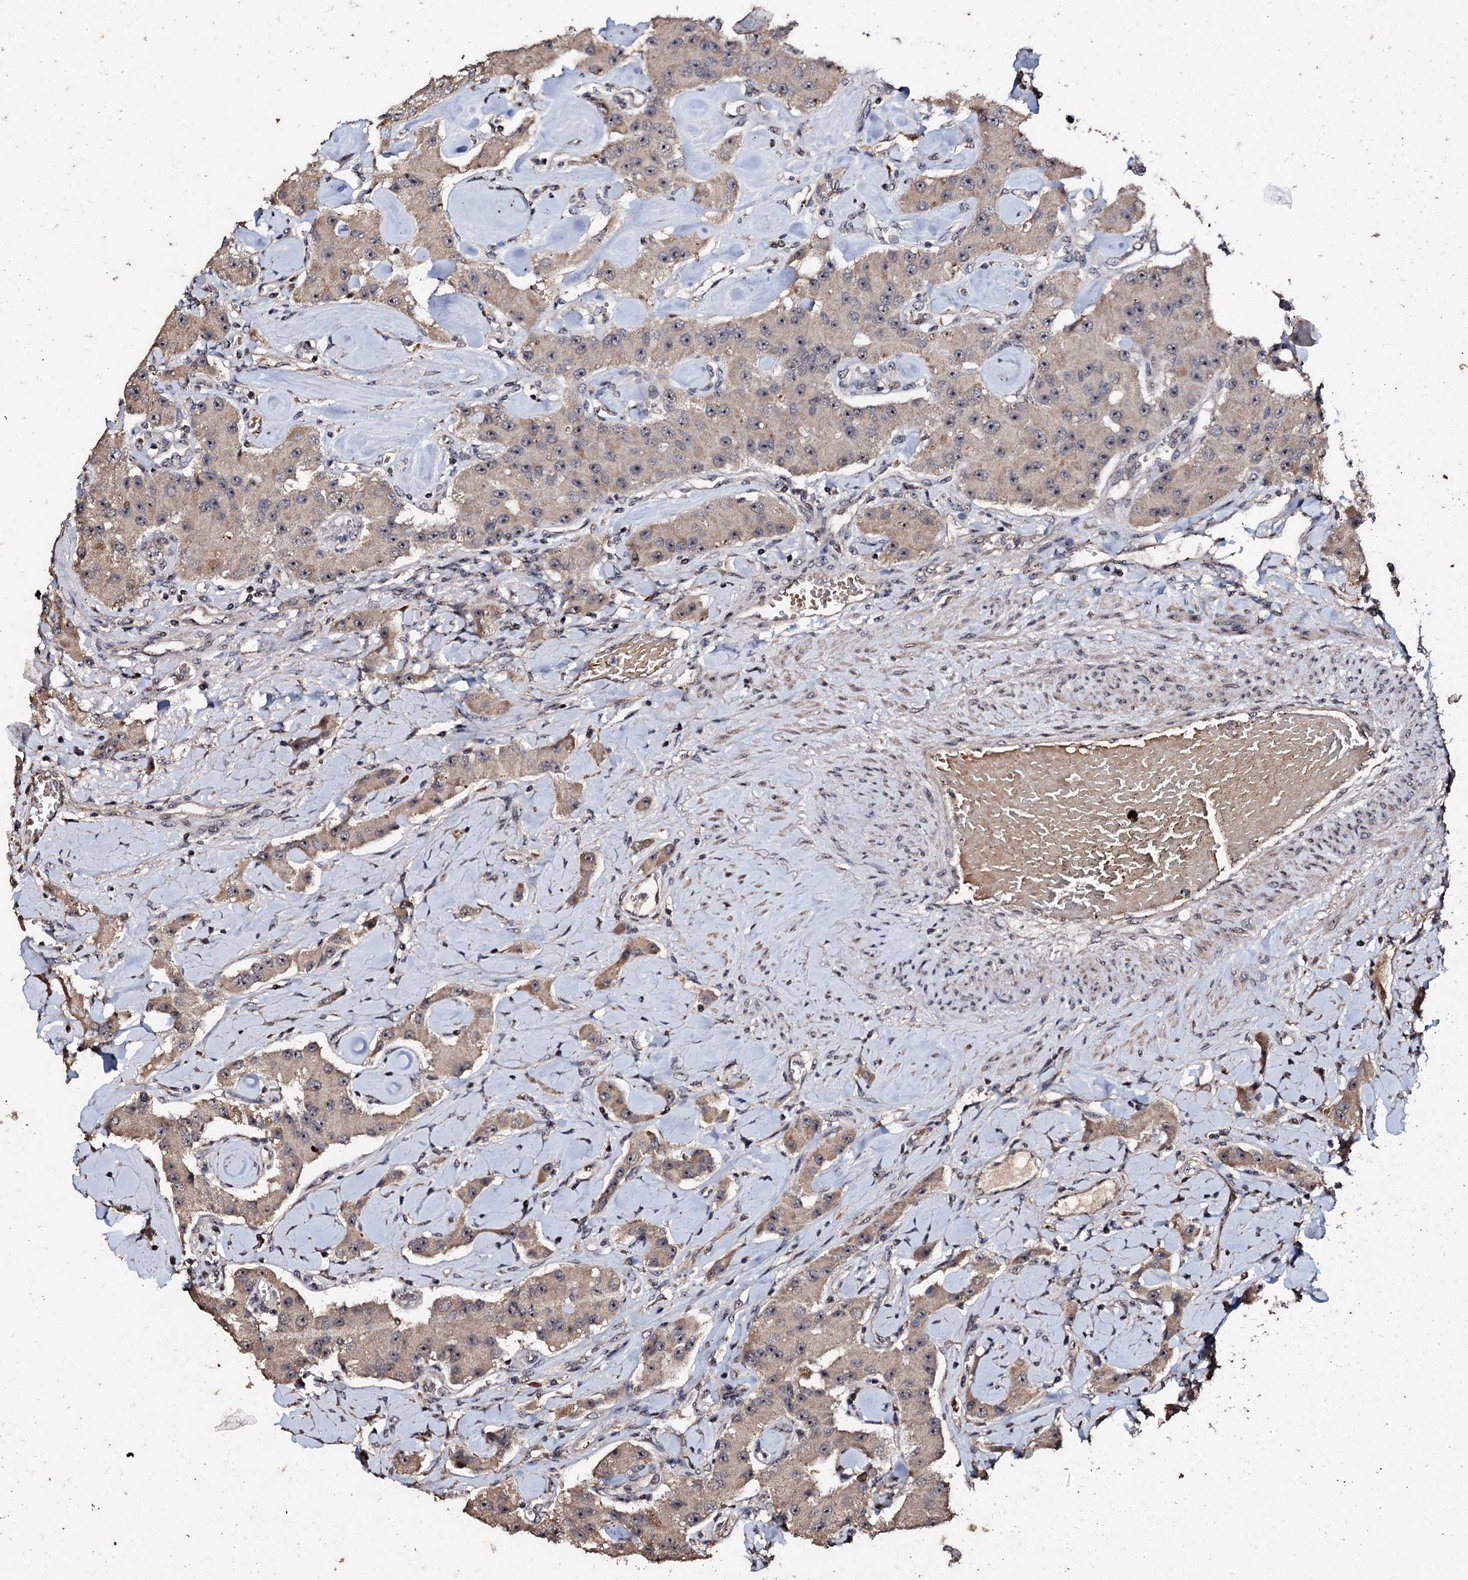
{"staining": {"intensity": "weak", "quantity": ">75%", "location": "cytoplasmic/membranous"}, "tissue": "carcinoid", "cell_type": "Tumor cells", "image_type": "cancer", "snomed": [{"axis": "morphology", "description": "Carcinoid, malignant, NOS"}, {"axis": "topography", "description": "Pancreas"}], "caption": "The histopathology image exhibits staining of carcinoid (malignant), revealing weak cytoplasmic/membranous protein staining (brown color) within tumor cells. The staining is performed using DAB (3,3'-diaminobenzidine) brown chromogen to label protein expression. The nuclei are counter-stained blue using hematoxylin.", "gene": "SUPT7L", "patient": {"sex": "male", "age": 41}}